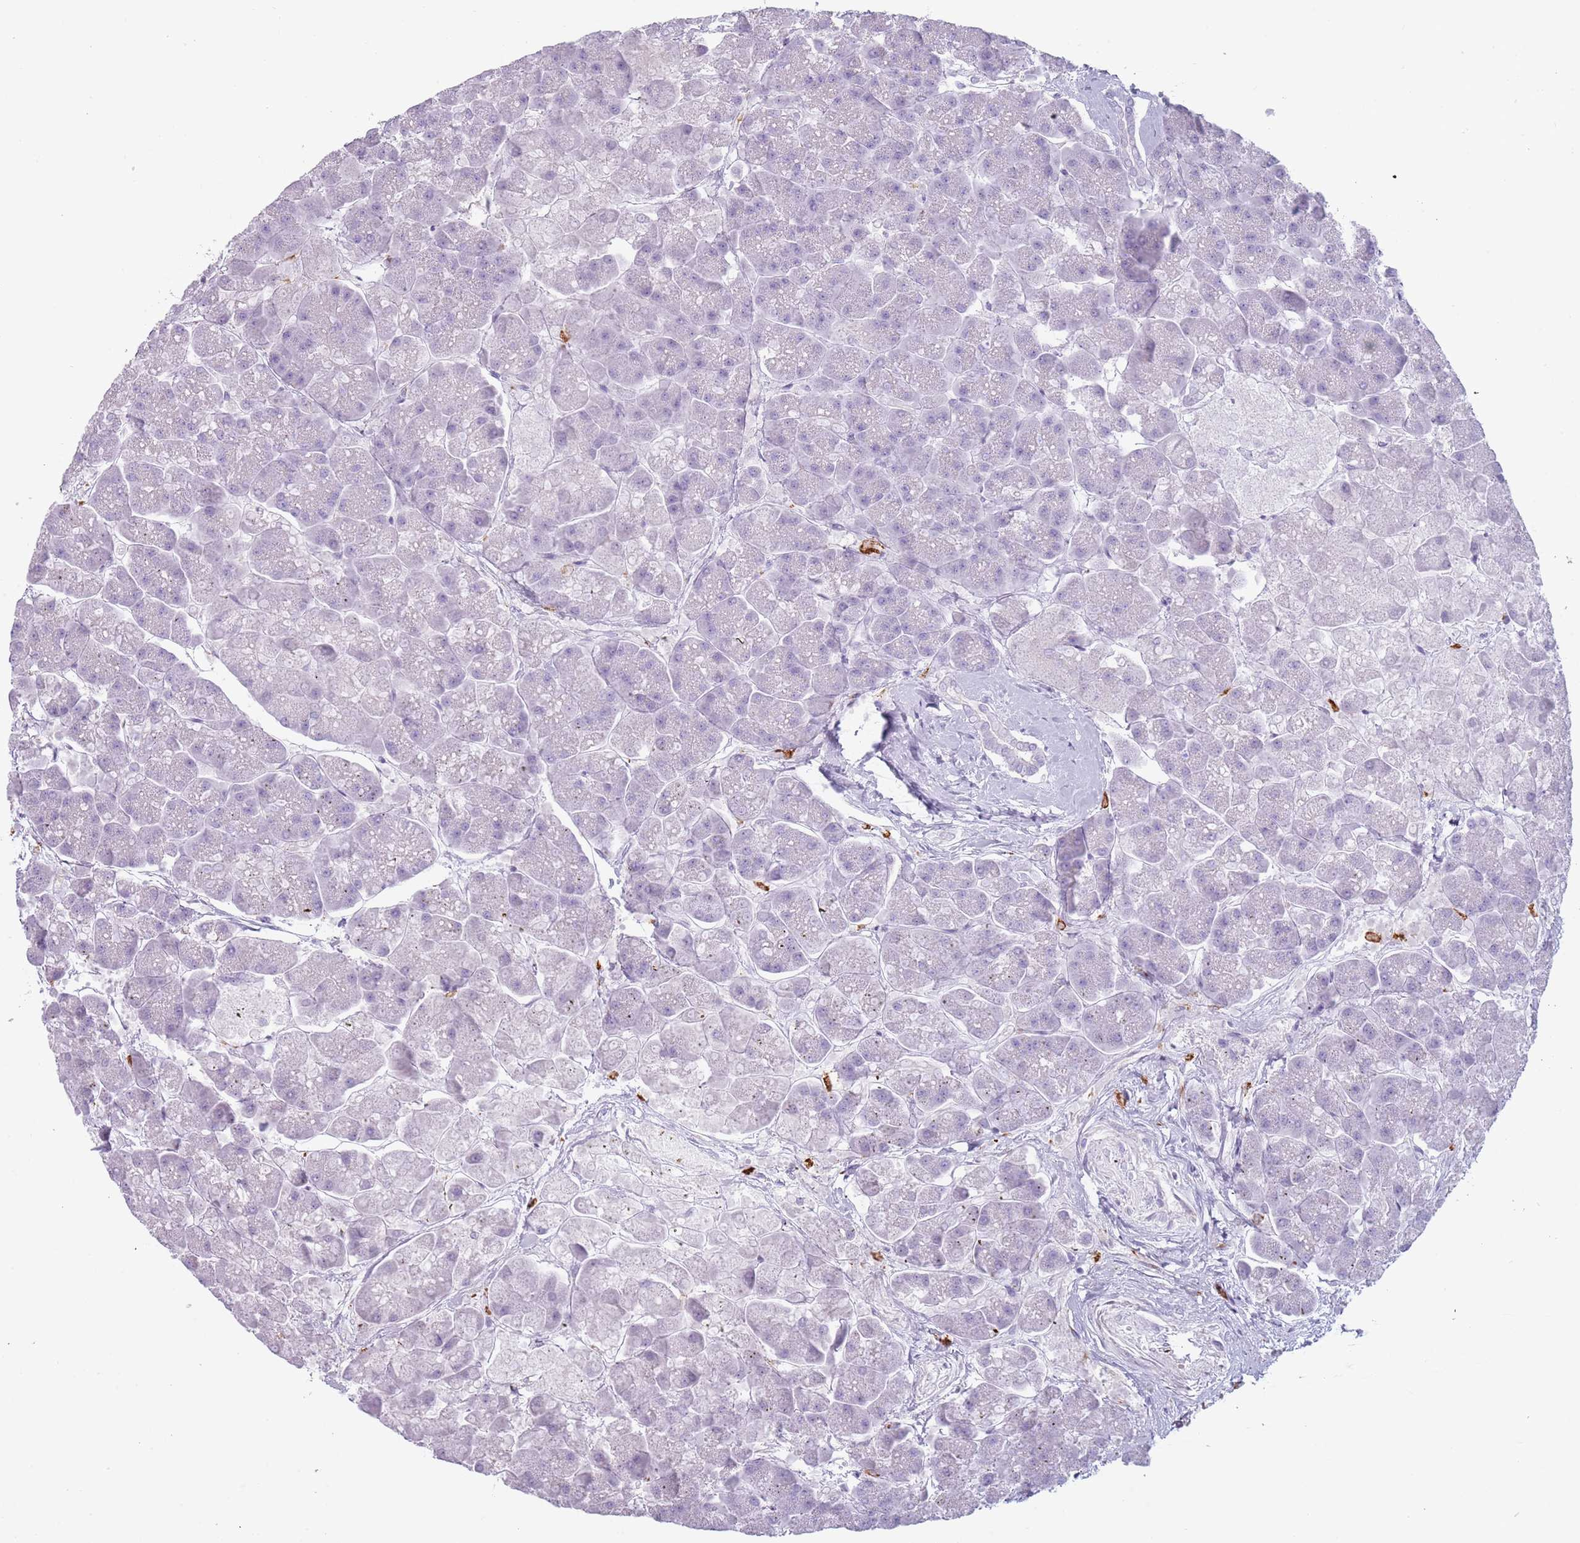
{"staining": {"intensity": "negative", "quantity": "none", "location": "none"}, "tissue": "pancreas", "cell_type": "Exocrine glandular cells", "image_type": "normal", "snomed": [{"axis": "morphology", "description": "Normal tissue, NOS"}, {"axis": "topography", "description": "Pancreas"}, {"axis": "topography", "description": "Peripheral nerve tissue"}], "caption": "A histopathology image of human pancreas is negative for staining in exocrine glandular cells. The staining is performed using DAB (3,3'-diaminobenzidine) brown chromogen with nuclei counter-stained in using hematoxylin.", "gene": "COLEC12", "patient": {"sex": "male", "age": 54}}